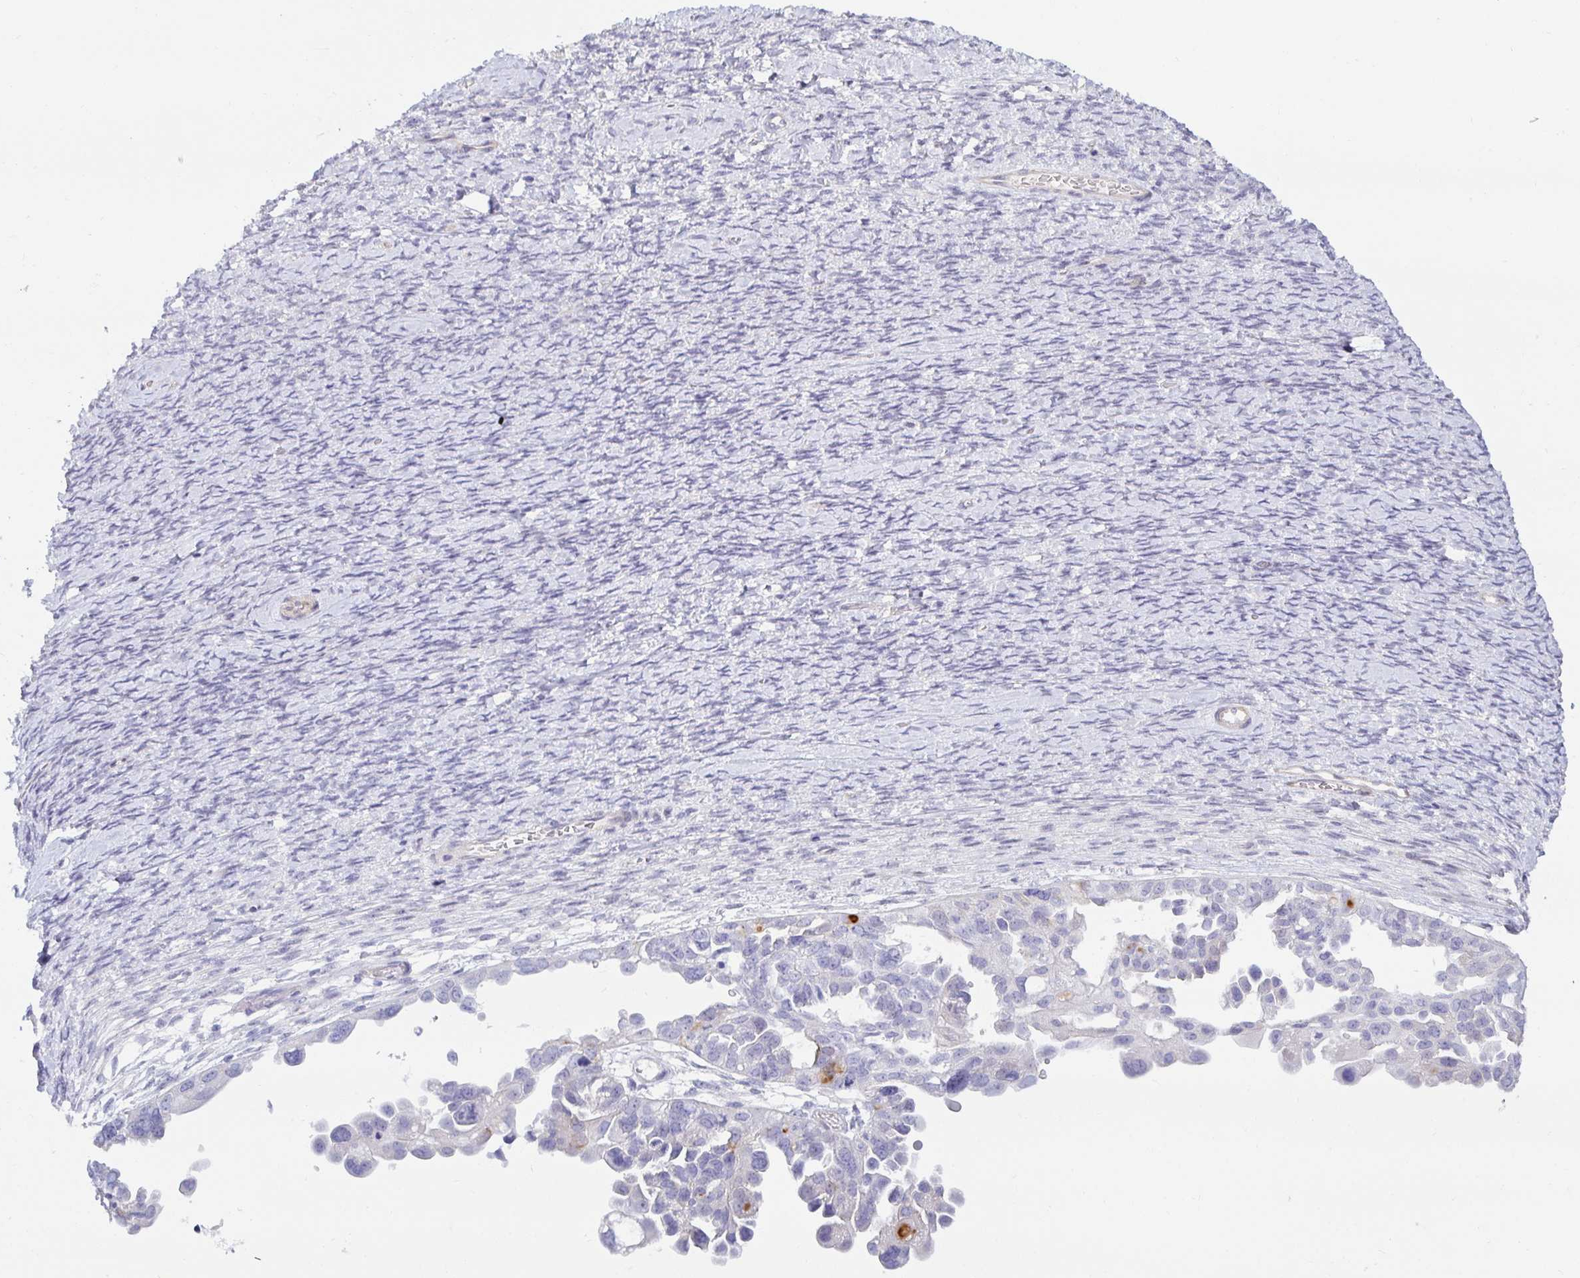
{"staining": {"intensity": "negative", "quantity": "none", "location": "none"}, "tissue": "ovarian cancer", "cell_type": "Tumor cells", "image_type": "cancer", "snomed": [{"axis": "morphology", "description": "Cystadenocarcinoma, serous, NOS"}, {"axis": "topography", "description": "Ovary"}], "caption": "Ovarian serous cystadenocarcinoma was stained to show a protein in brown. There is no significant staining in tumor cells. The staining was performed using DAB to visualize the protein expression in brown, while the nuclei were stained in blue with hematoxylin (Magnification: 20x).", "gene": "SPAG4", "patient": {"sex": "female", "age": 53}}